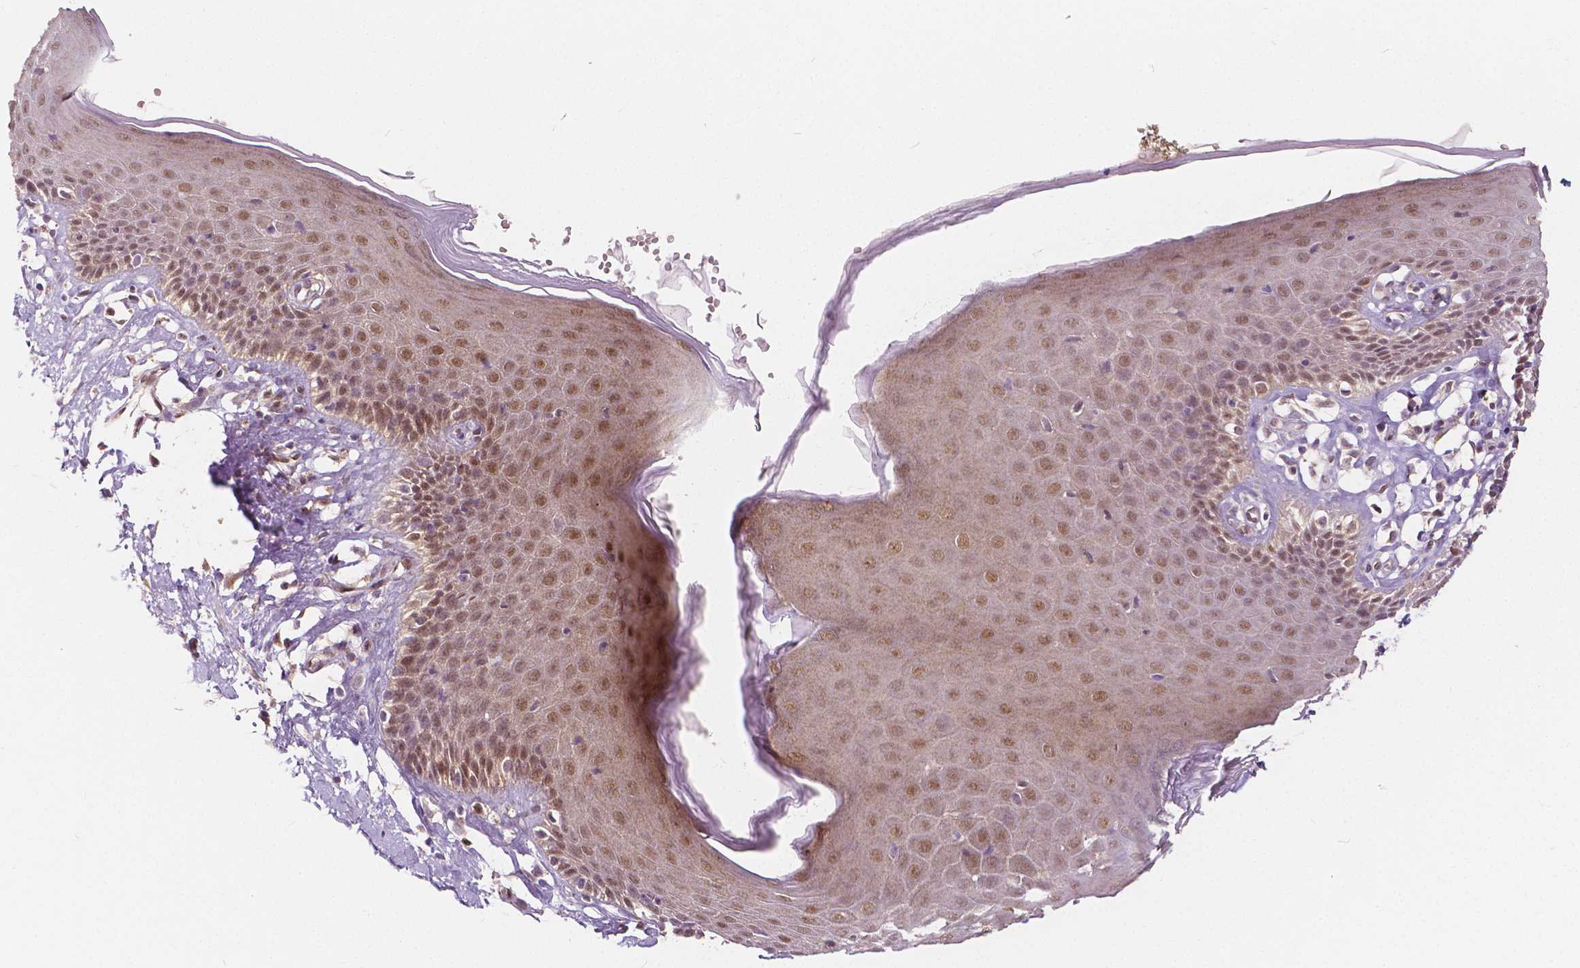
{"staining": {"intensity": "moderate", "quantity": "25%-75%", "location": "cytoplasmic/membranous,nuclear"}, "tissue": "skin", "cell_type": "Epidermal cells", "image_type": "normal", "snomed": [{"axis": "morphology", "description": "Normal tissue, NOS"}, {"axis": "topography", "description": "Vulva"}], "caption": "This histopathology image demonstrates immunohistochemistry staining of unremarkable skin, with medium moderate cytoplasmic/membranous,nuclear staining in about 25%-75% of epidermal cells.", "gene": "NAPRT", "patient": {"sex": "female", "age": 68}}